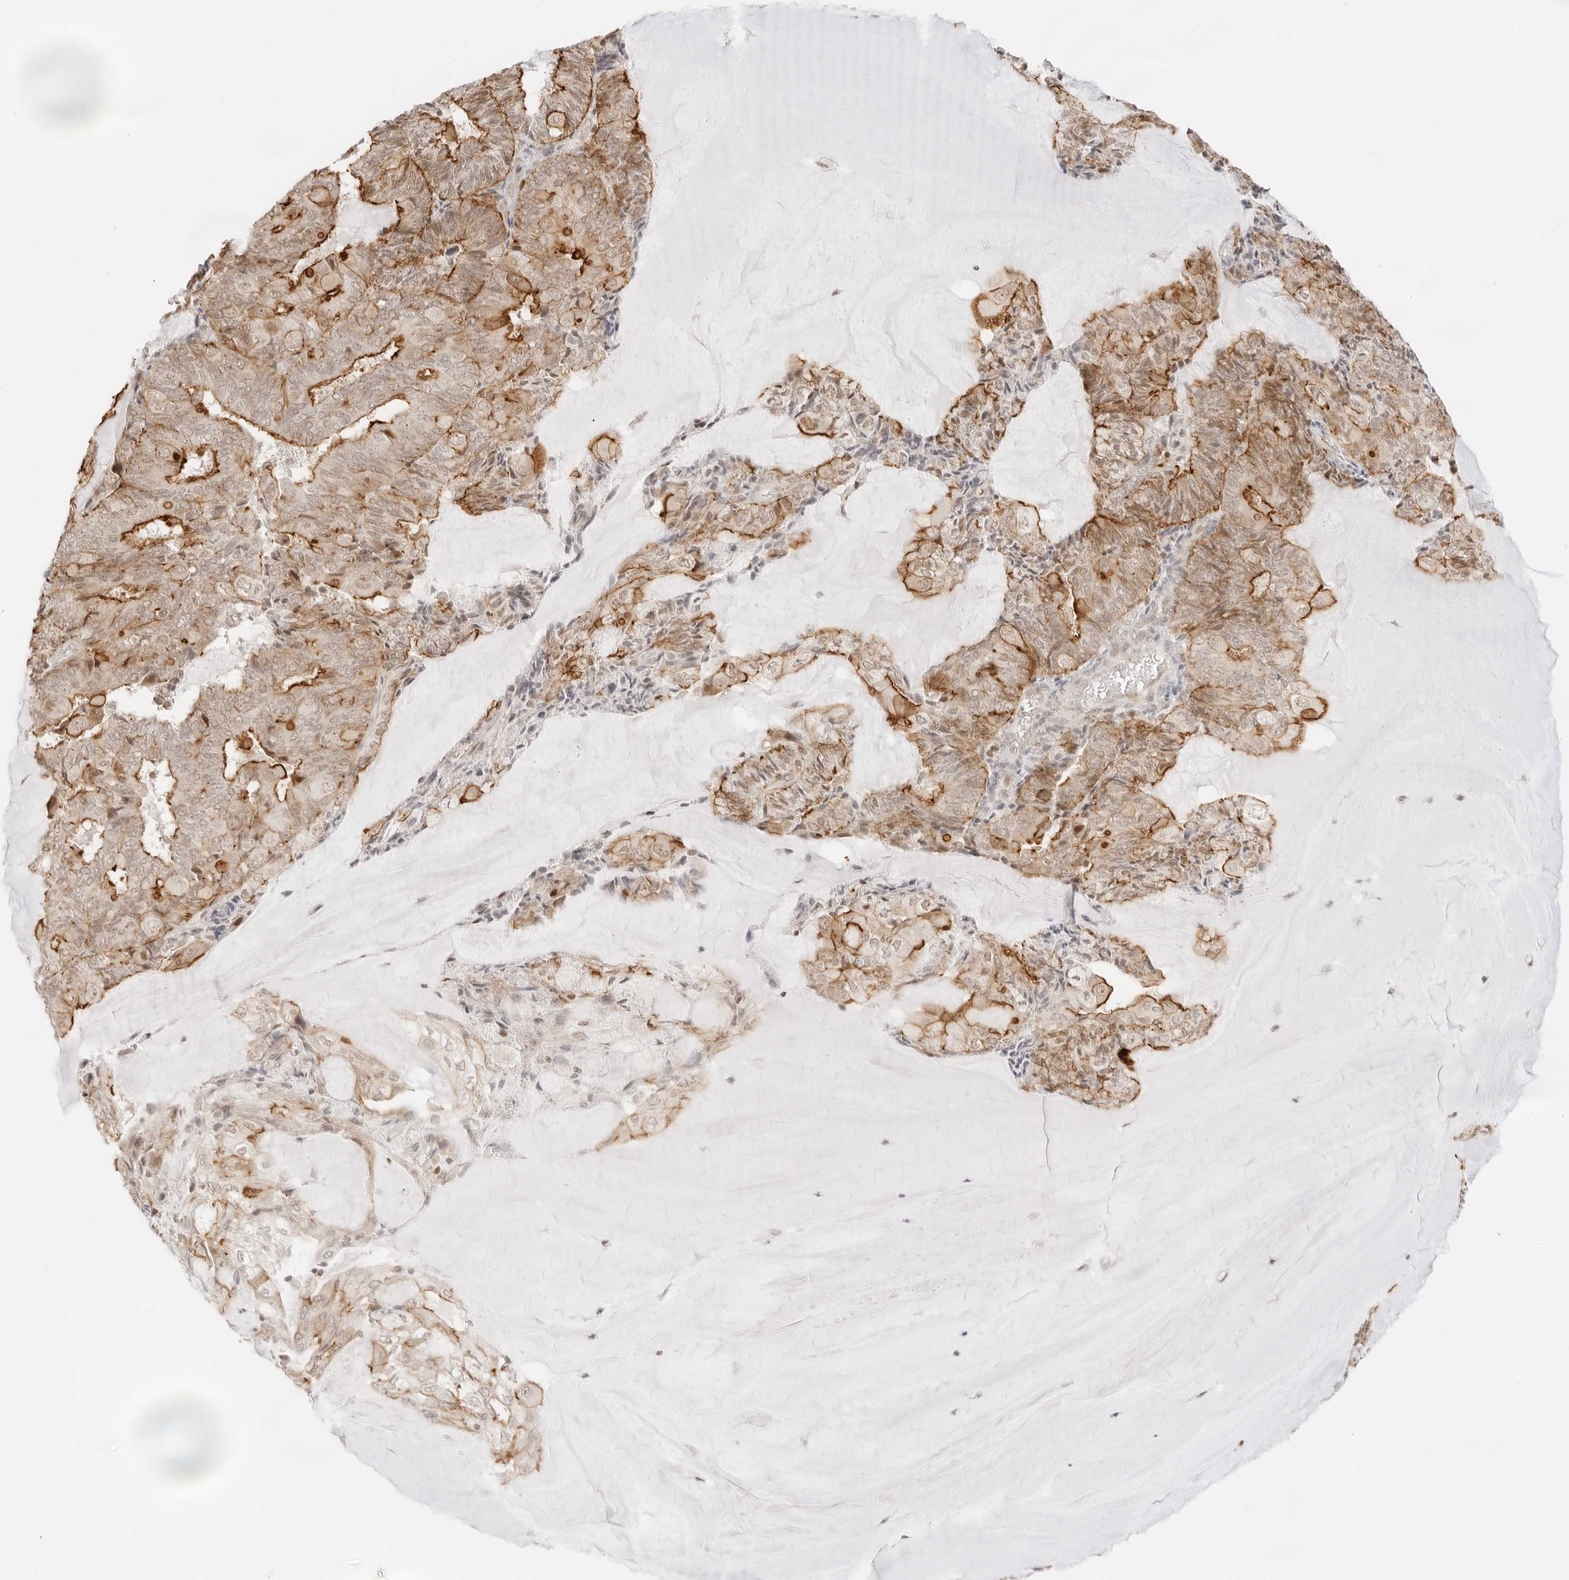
{"staining": {"intensity": "moderate", "quantity": ">75%", "location": "cytoplasmic/membranous"}, "tissue": "endometrial cancer", "cell_type": "Tumor cells", "image_type": "cancer", "snomed": [{"axis": "morphology", "description": "Adenocarcinoma, NOS"}, {"axis": "topography", "description": "Endometrium"}], "caption": "Immunohistochemistry (DAB (3,3'-diaminobenzidine)) staining of adenocarcinoma (endometrial) shows moderate cytoplasmic/membranous protein positivity in approximately >75% of tumor cells. Immunohistochemistry stains the protein of interest in brown and the nuclei are stained blue.", "gene": "GNAS", "patient": {"sex": "female", "age": 81}}